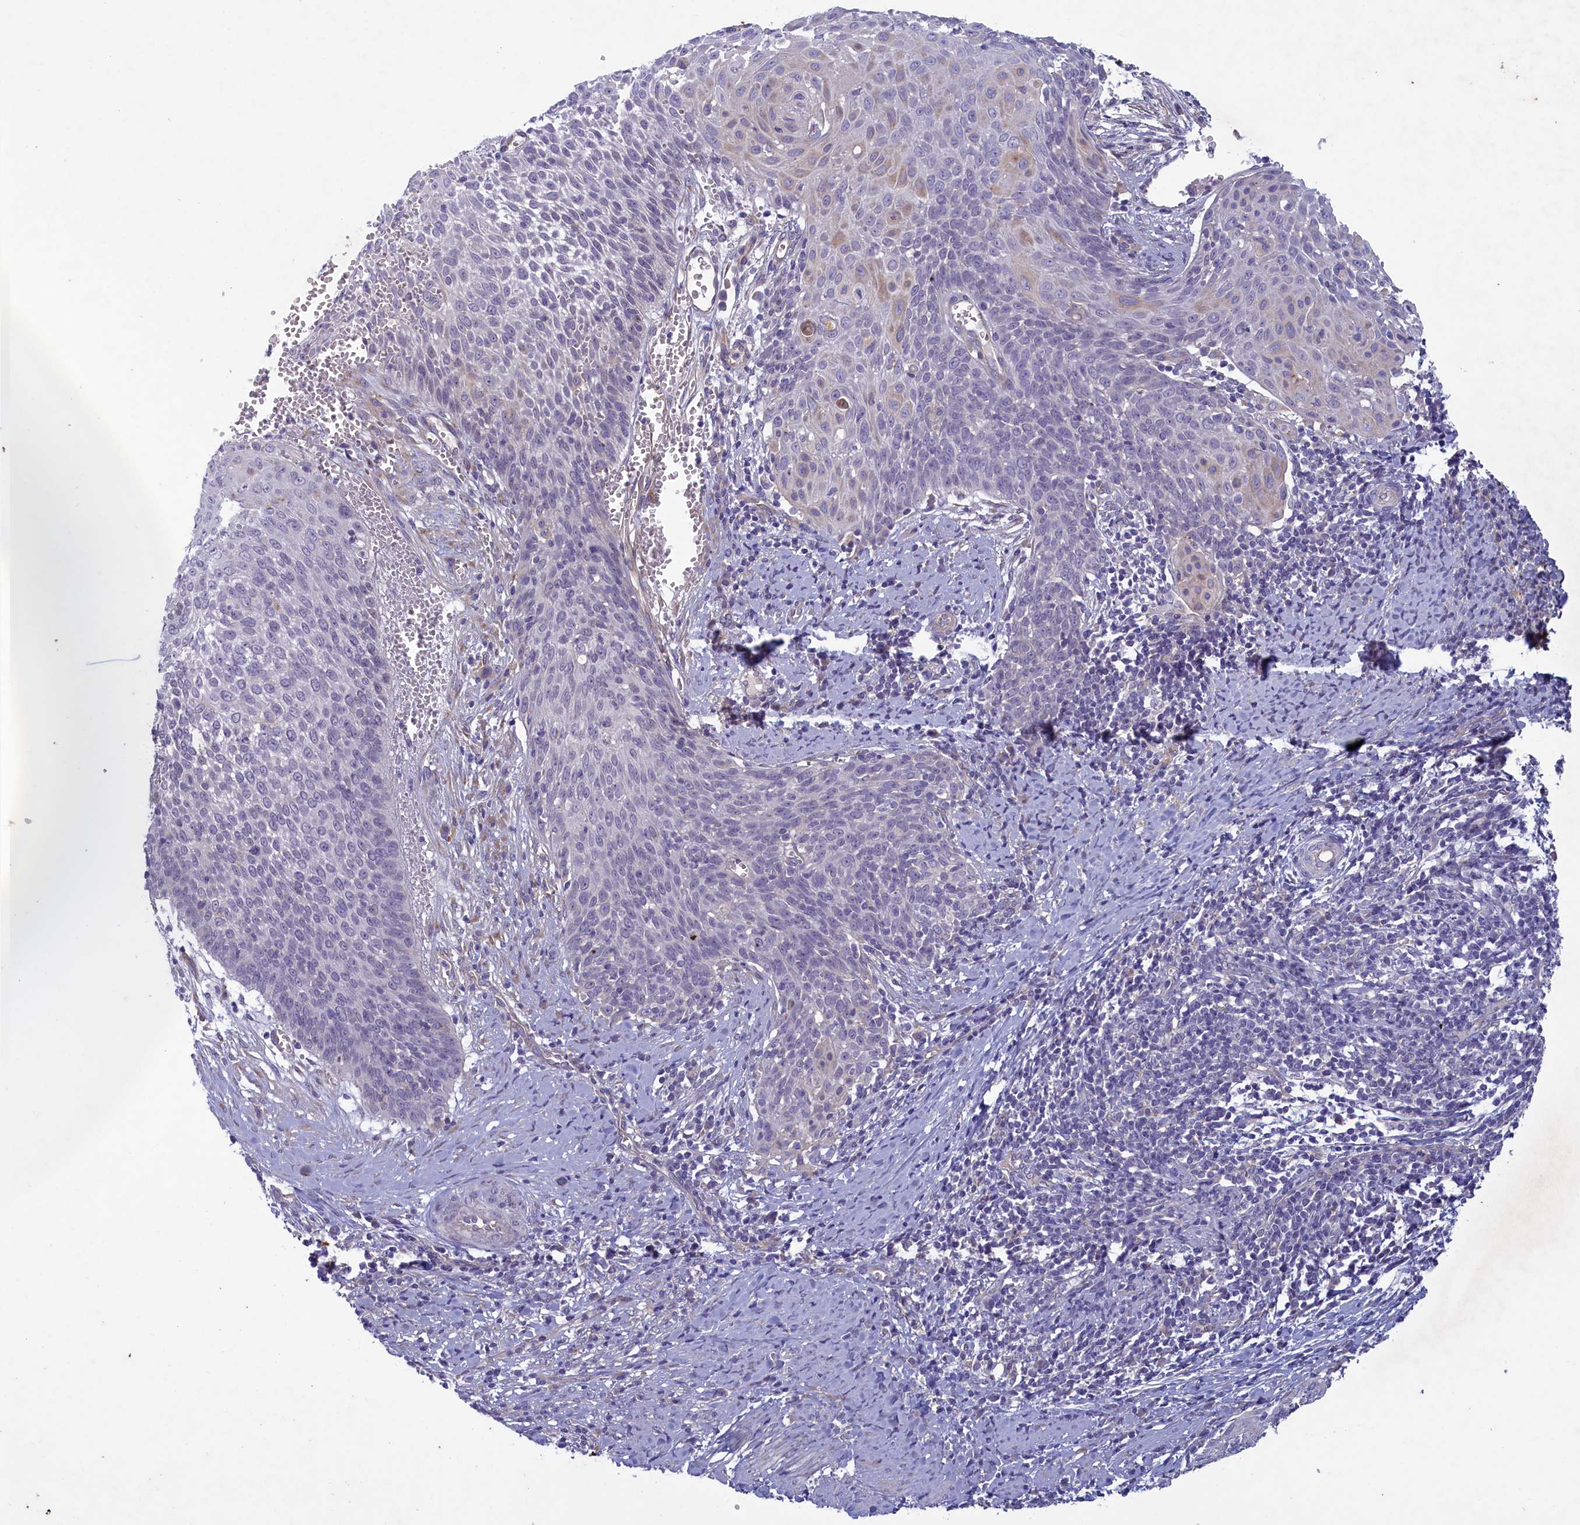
{"staining": {"intensity": "negative", "quantity": "none", "location": "none"}, "tissue": "cervical cancer", "cell_type": "Tumor cells", "image_type": "cancer", "snomed": [{"axis": "morphology", "description": "Squamous cell carcinoma, NOS"}, {"axis": "topography", "description": "Cervix"}], "caption": "Protein analysis of cervical squamous cell carcinoma demonstrates no significant staining in tumor cells.", "gene": "PLEKHG6", "patient": {"sex": "female", "age": 39}}